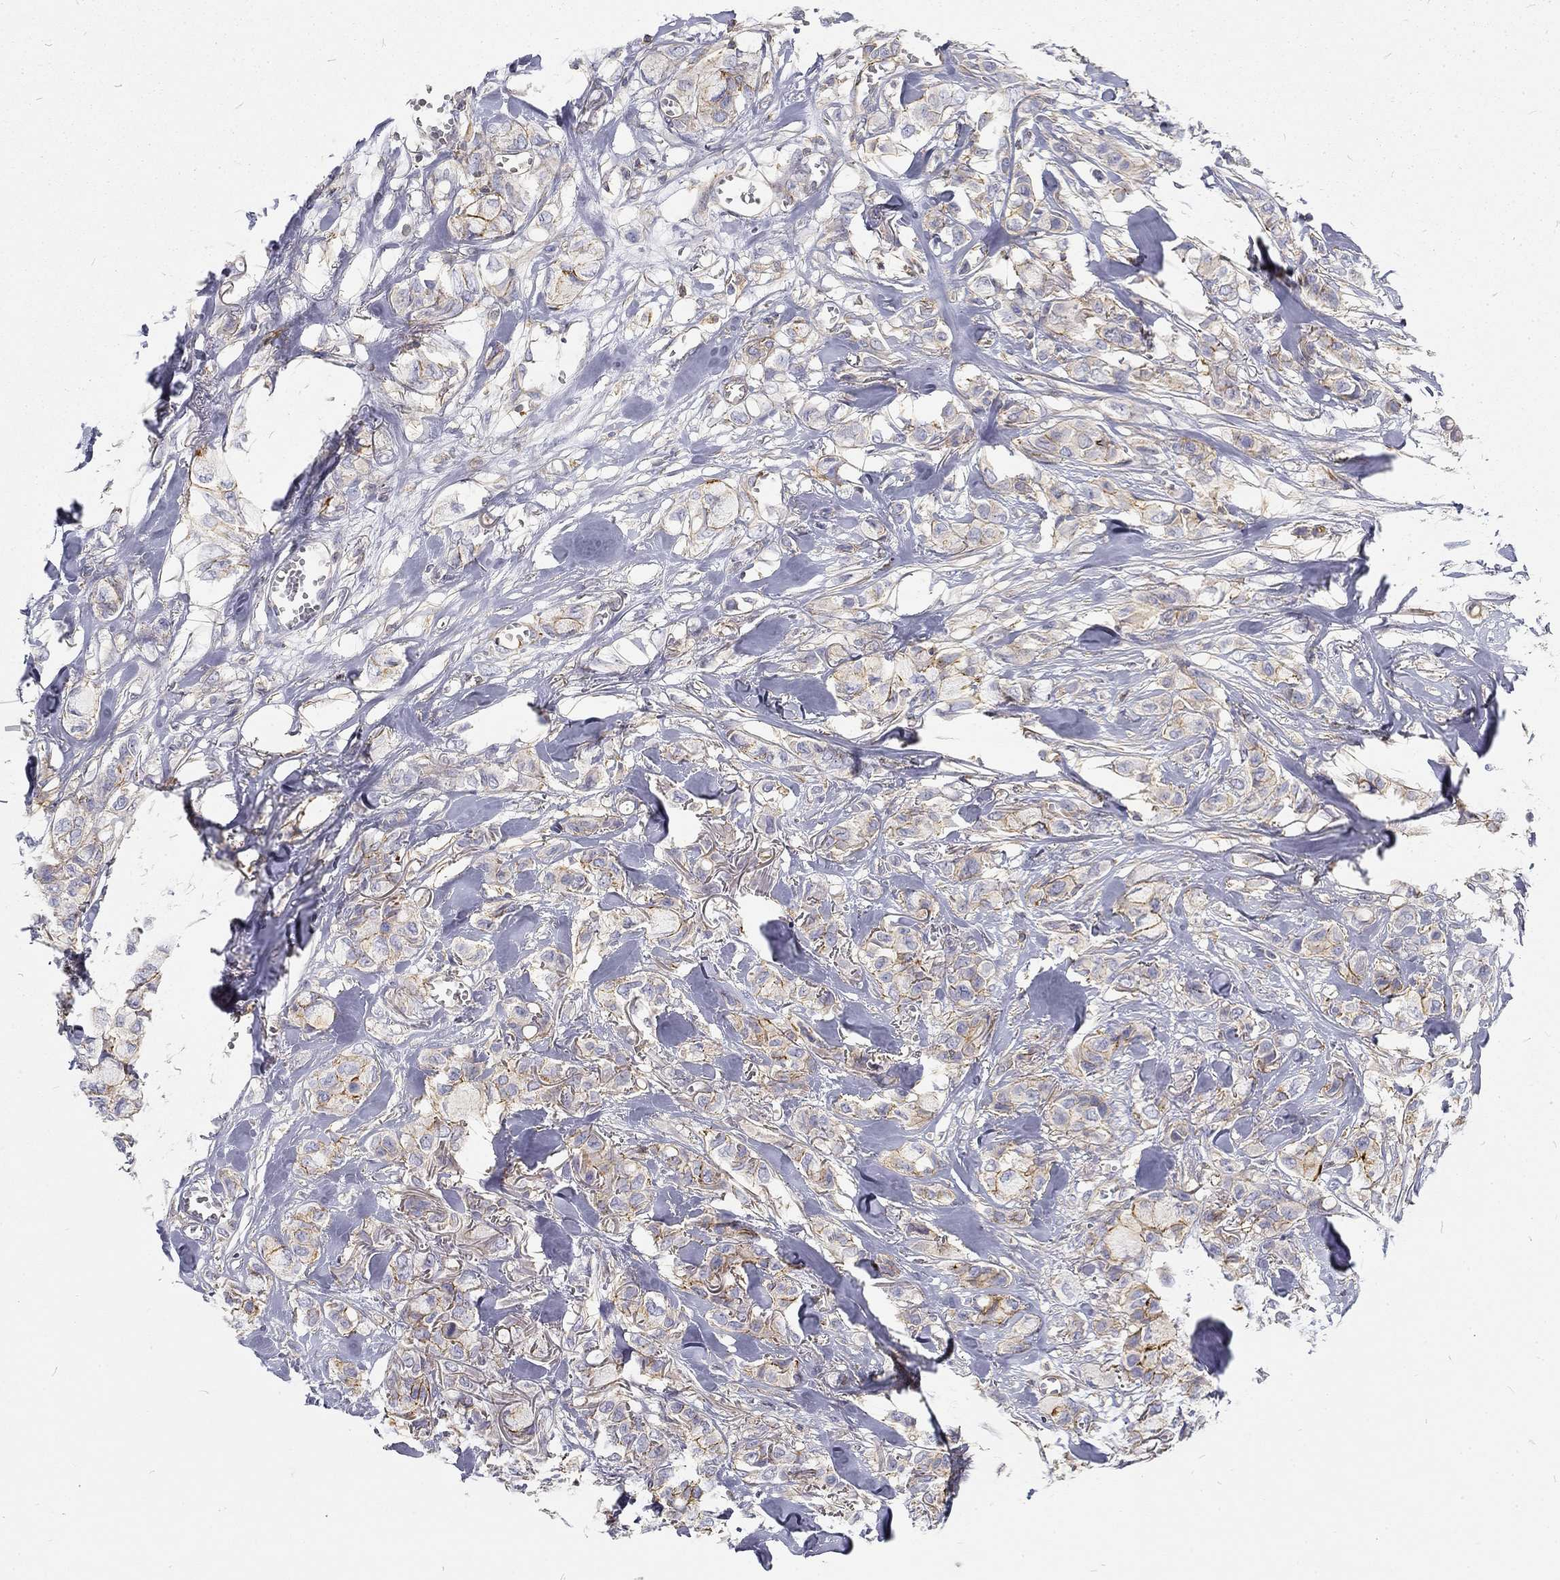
{"staining": {"intensity": "moderate", "quantity": "25%-75%", "location": "cytoplasmic/membranous"}, "tissue": "breast cancer", "cell_type": "Tumor cells", "image_type": "cancer", "snomed": [{"axis": "morphology", "description": "Duct carcinoma"}, {"axis": "topography", "description": "Breast"}], "caption": "Moderate cytoplasmic/membranous staining is seen in approximately 25%-75% of tumor cells in breast invasive ductal carcinoma.", "gene": "MTMR11", "patient": {"sex": "female", "age": 85}}